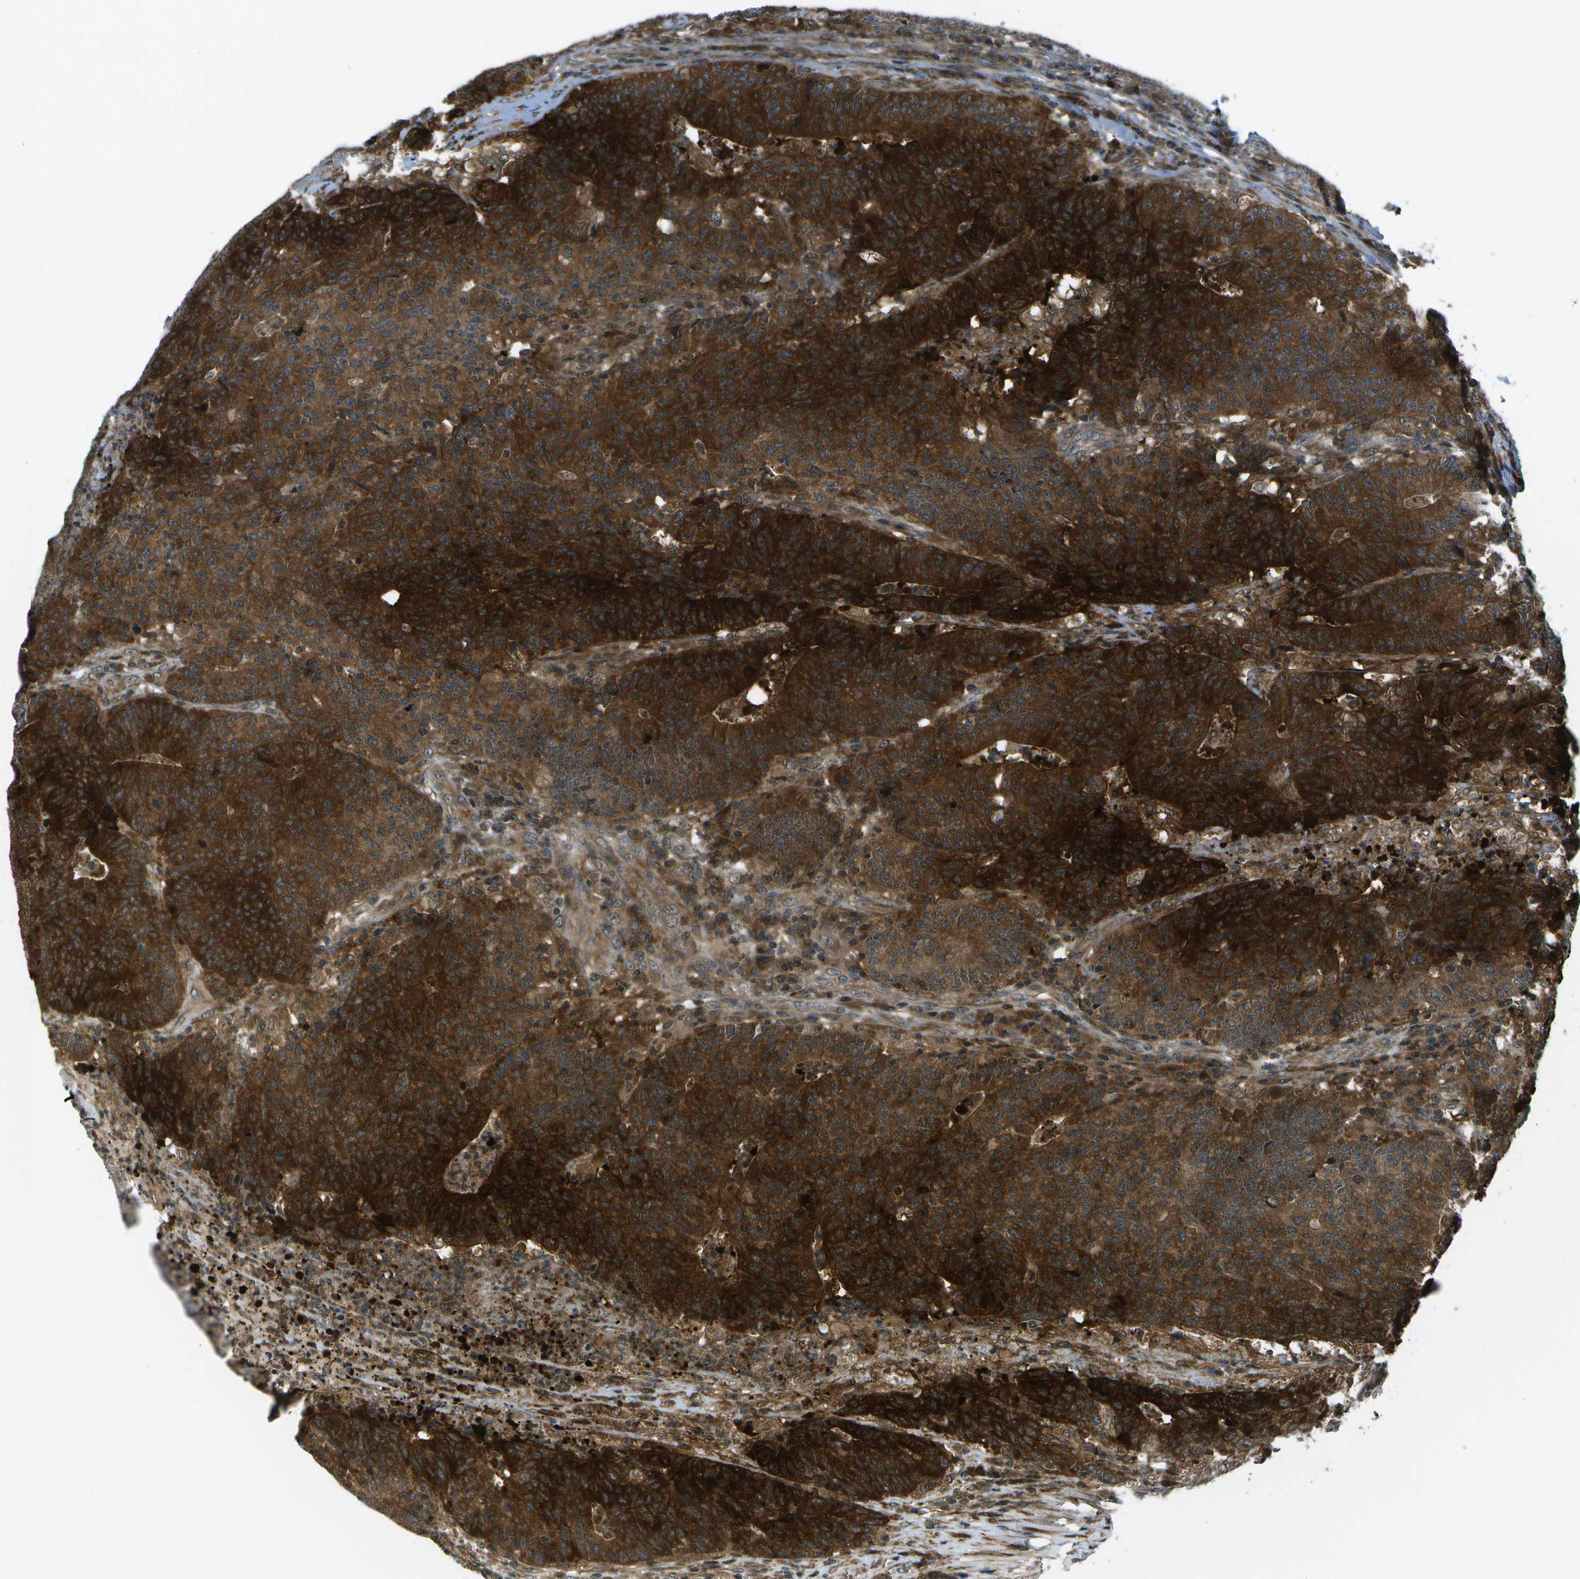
{"staining": {"intensity": "strong", "quantity": ">75%", "location": "cytoplasmic/membranous"}, "tissue": "colorectal cancer", "cell_type": "Tumor cells", "image_type": "cancer", "snomed": [{"axis": "morphology", "description": "Normal tissue, NOS"}, {"axis": "morphology", "description": "Adenocarcinoma, NOS"}, {"axis": "topography", "description": "Colon"}], "caption": "IHC image of human colorectal adenocarcinoma stained for a protein (brown), which shows high levels of strong cytoplasmic/membranous positivity in about >75% of tumor cells.", "gene": "TMEM19", "patient": {"sex": "female", "age": 75}}